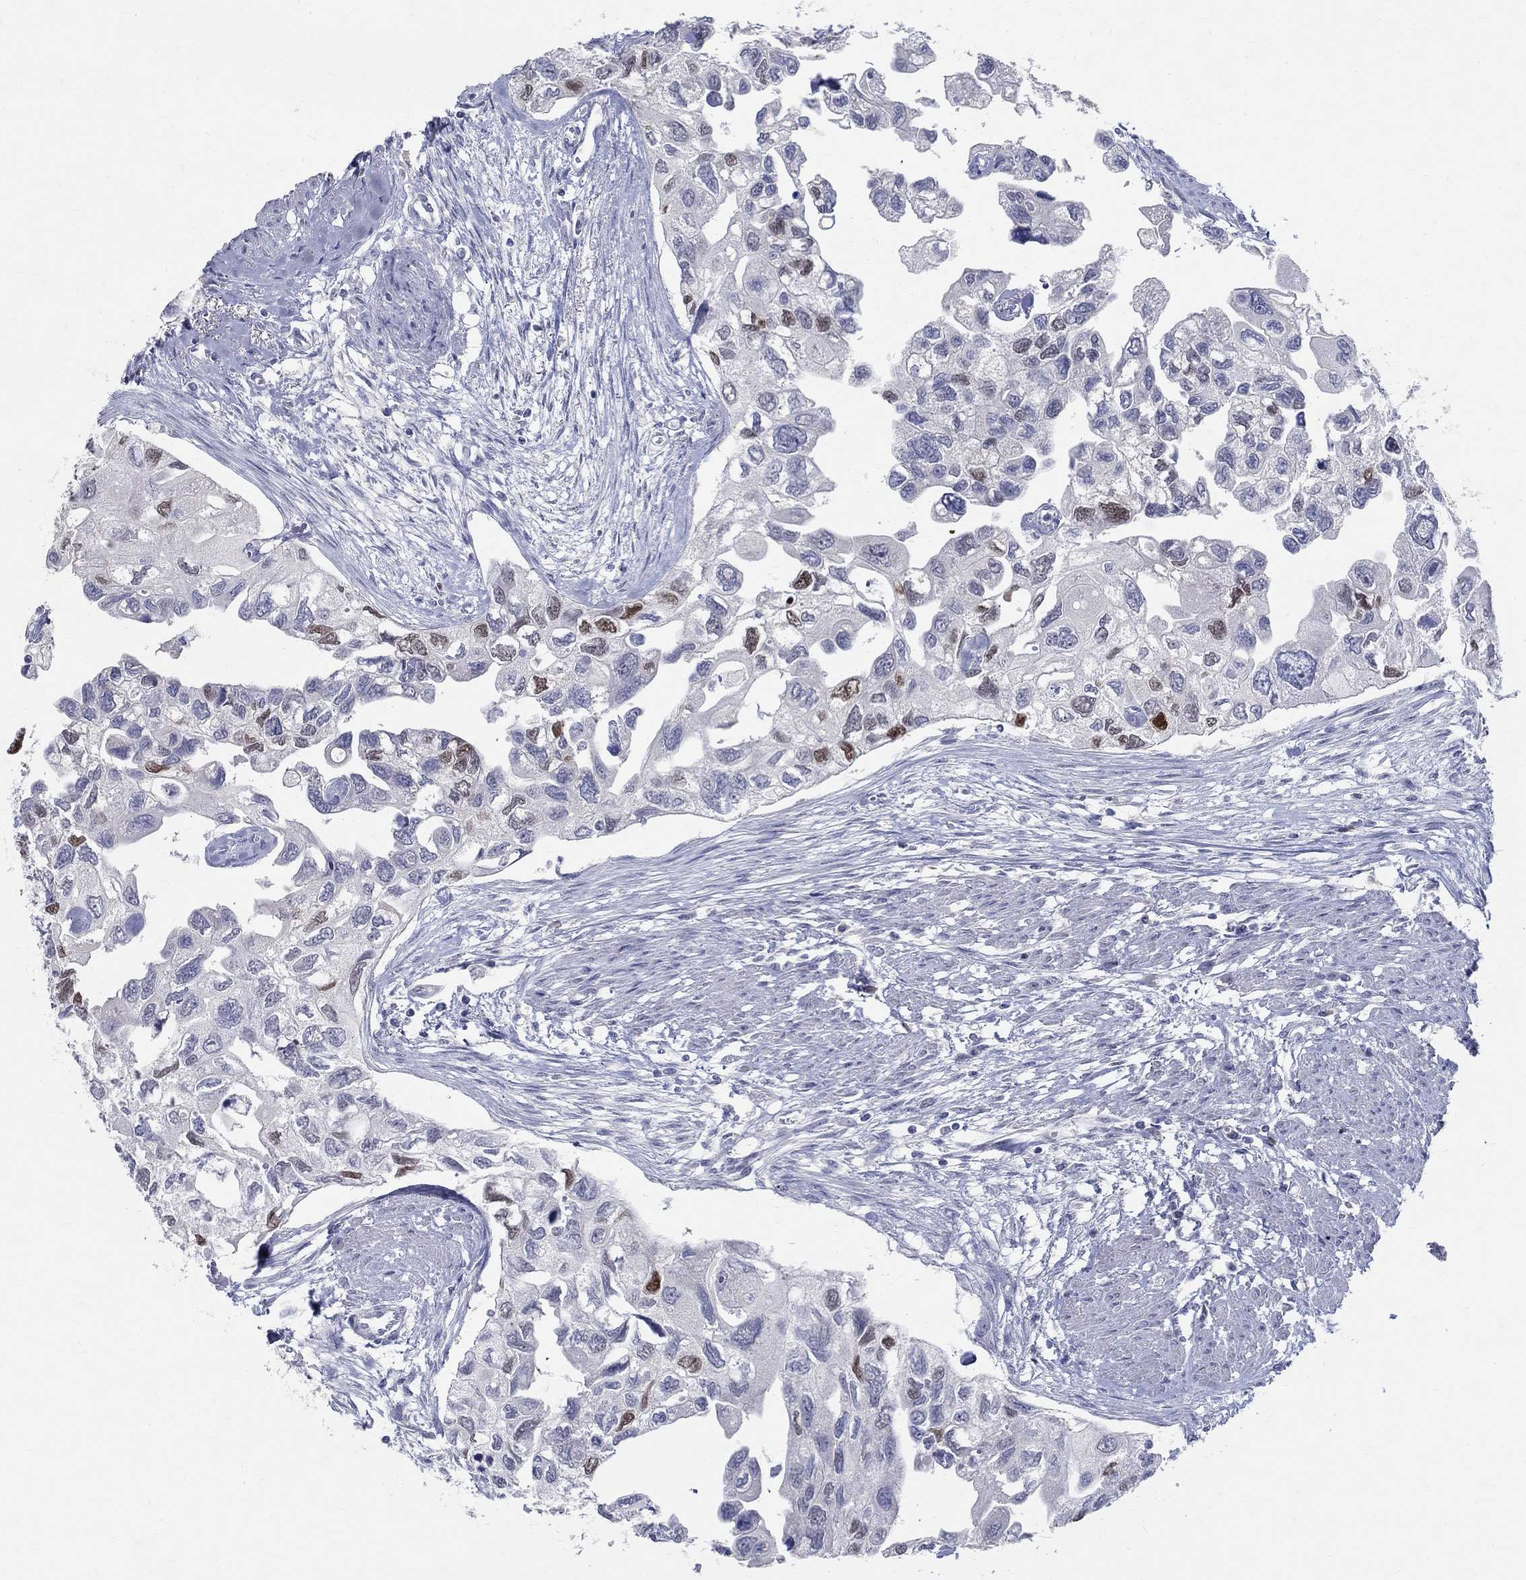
{"staining": {"intensity": "strong", "quantity": "<25%", "location": "nuclear"}, "tissue": "urothelial cancer", "cell_type": "Tumor cells", "image_type": "cancer", "snomed": [{"axis": "morphology", "description": "Urothelial carcinoma, High grade"}, {"axis": "topography", "description": "Urinary bladder"}], "caption": "IHC staining of urothelial cancer, which demonstrates medium levels of strong nuclear positivity in approximately <25% of tumor cells indicating strong nuclear protein expression. The staining was performed using DAB (3,3'-diaminobenzidine) (brown) for protein detection and nuclei were counterstained in hematoxylin (blue).", "gene": "SOX2", "patient": {"sex": "male", "age": 59}}